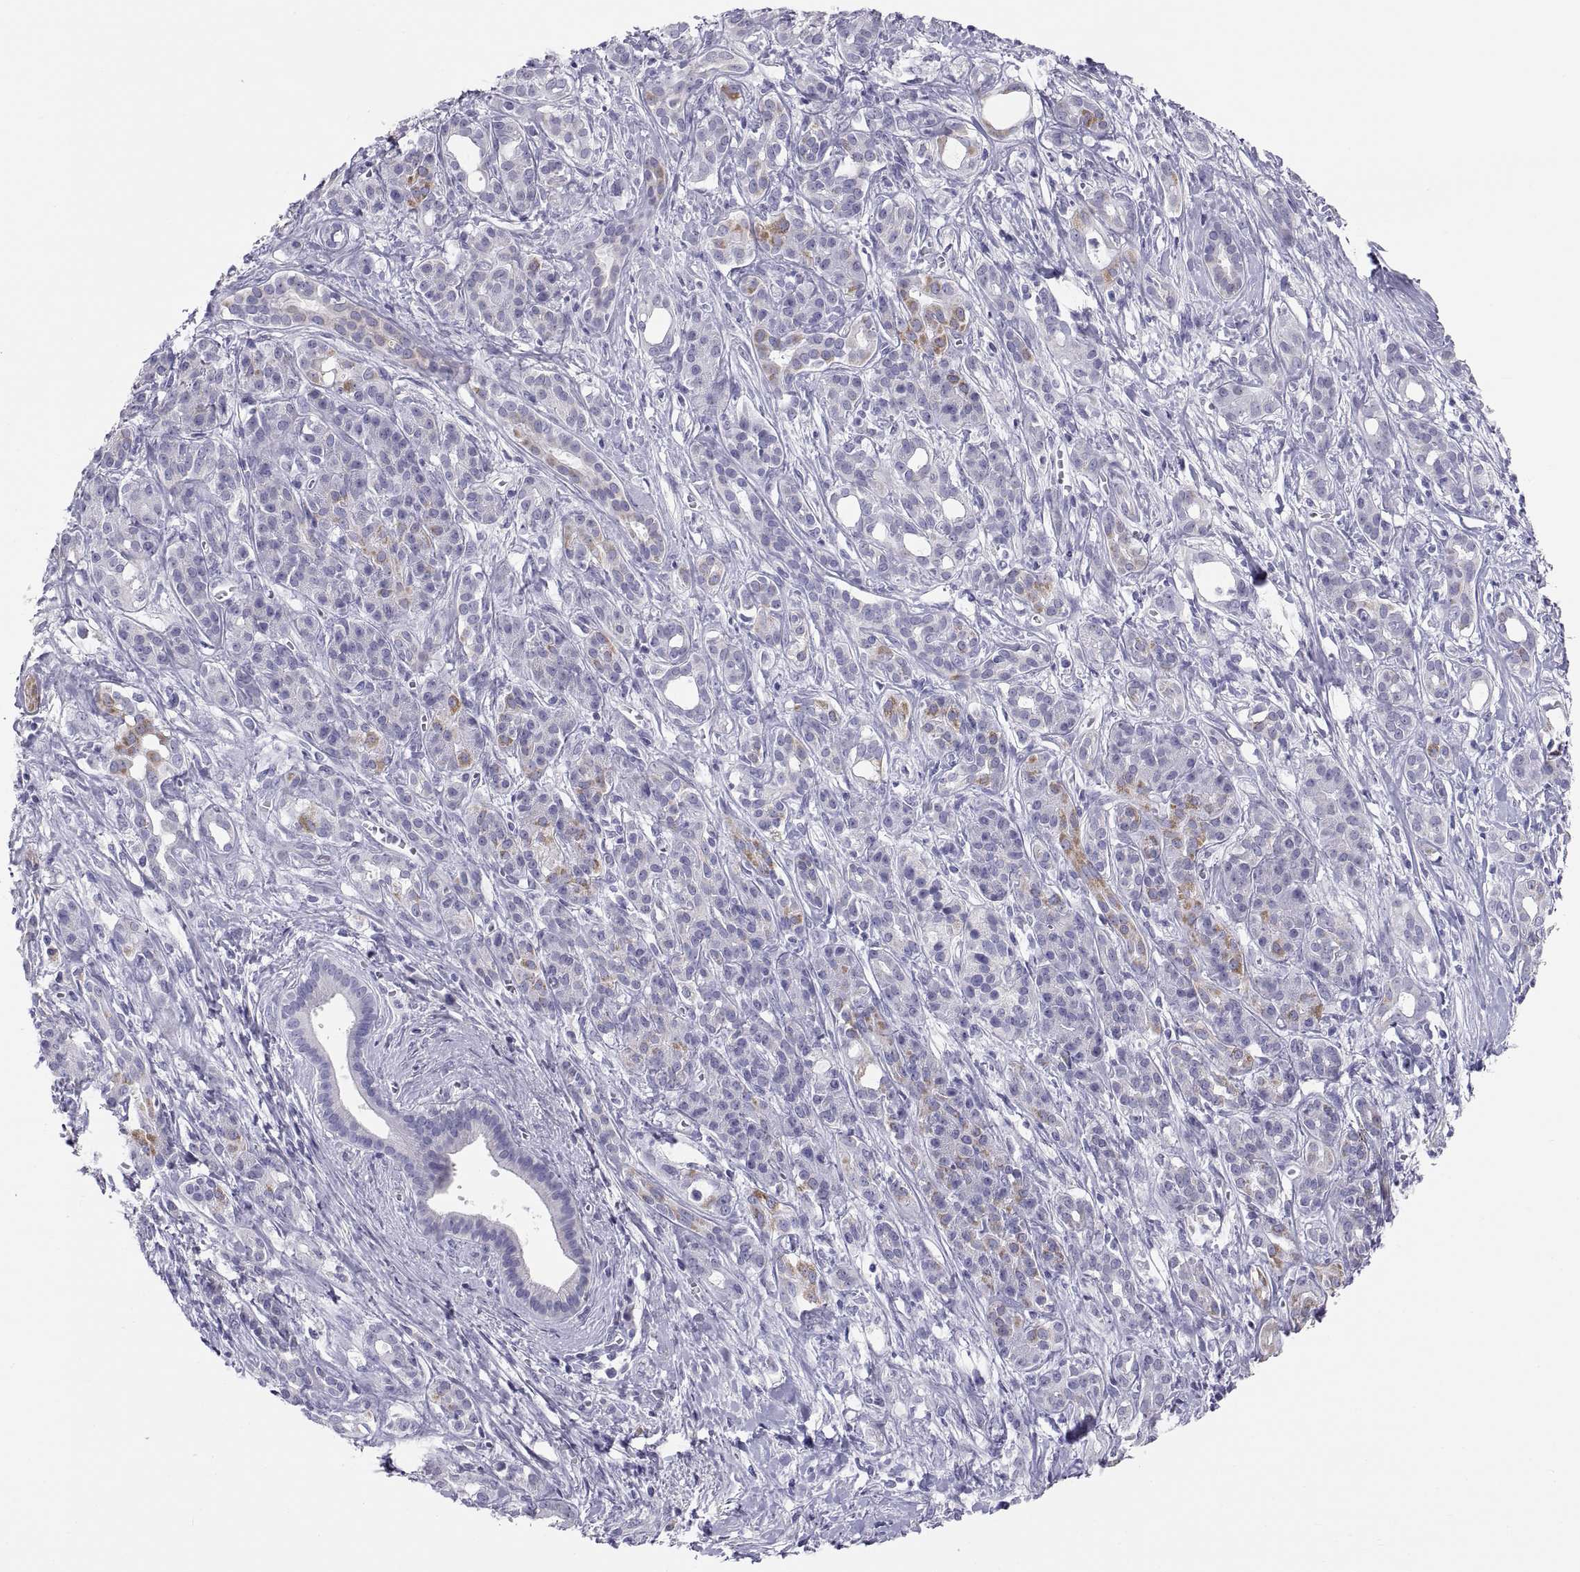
{"staining": {"intensity": "moderate", "quantity": "<25%", "location": "cytoplasmic/membranous"}, "tissue": "pancreatic cancer", "cell_type": "Tumor cells", "image_type": "cancer", "snomed": [{"axis": "morphology", "description": "Adenocarcinoma, NOS"}, {"axis": "topography", "description": "Pancreas"}], "caption": "Immunohistochemistry (IHC) image of neoplastic tissue: human pancreatic adenocarcinoma stained using immunohistochemistry demonstrates low levels of moderate protein expression localized specifically in the cytoplasmic/membranous of tumor cells, appearing as a cytoplasmic/membranous brown color.", "gene": "FAM170A", "patient": {"sex": "male", "age": 61}}